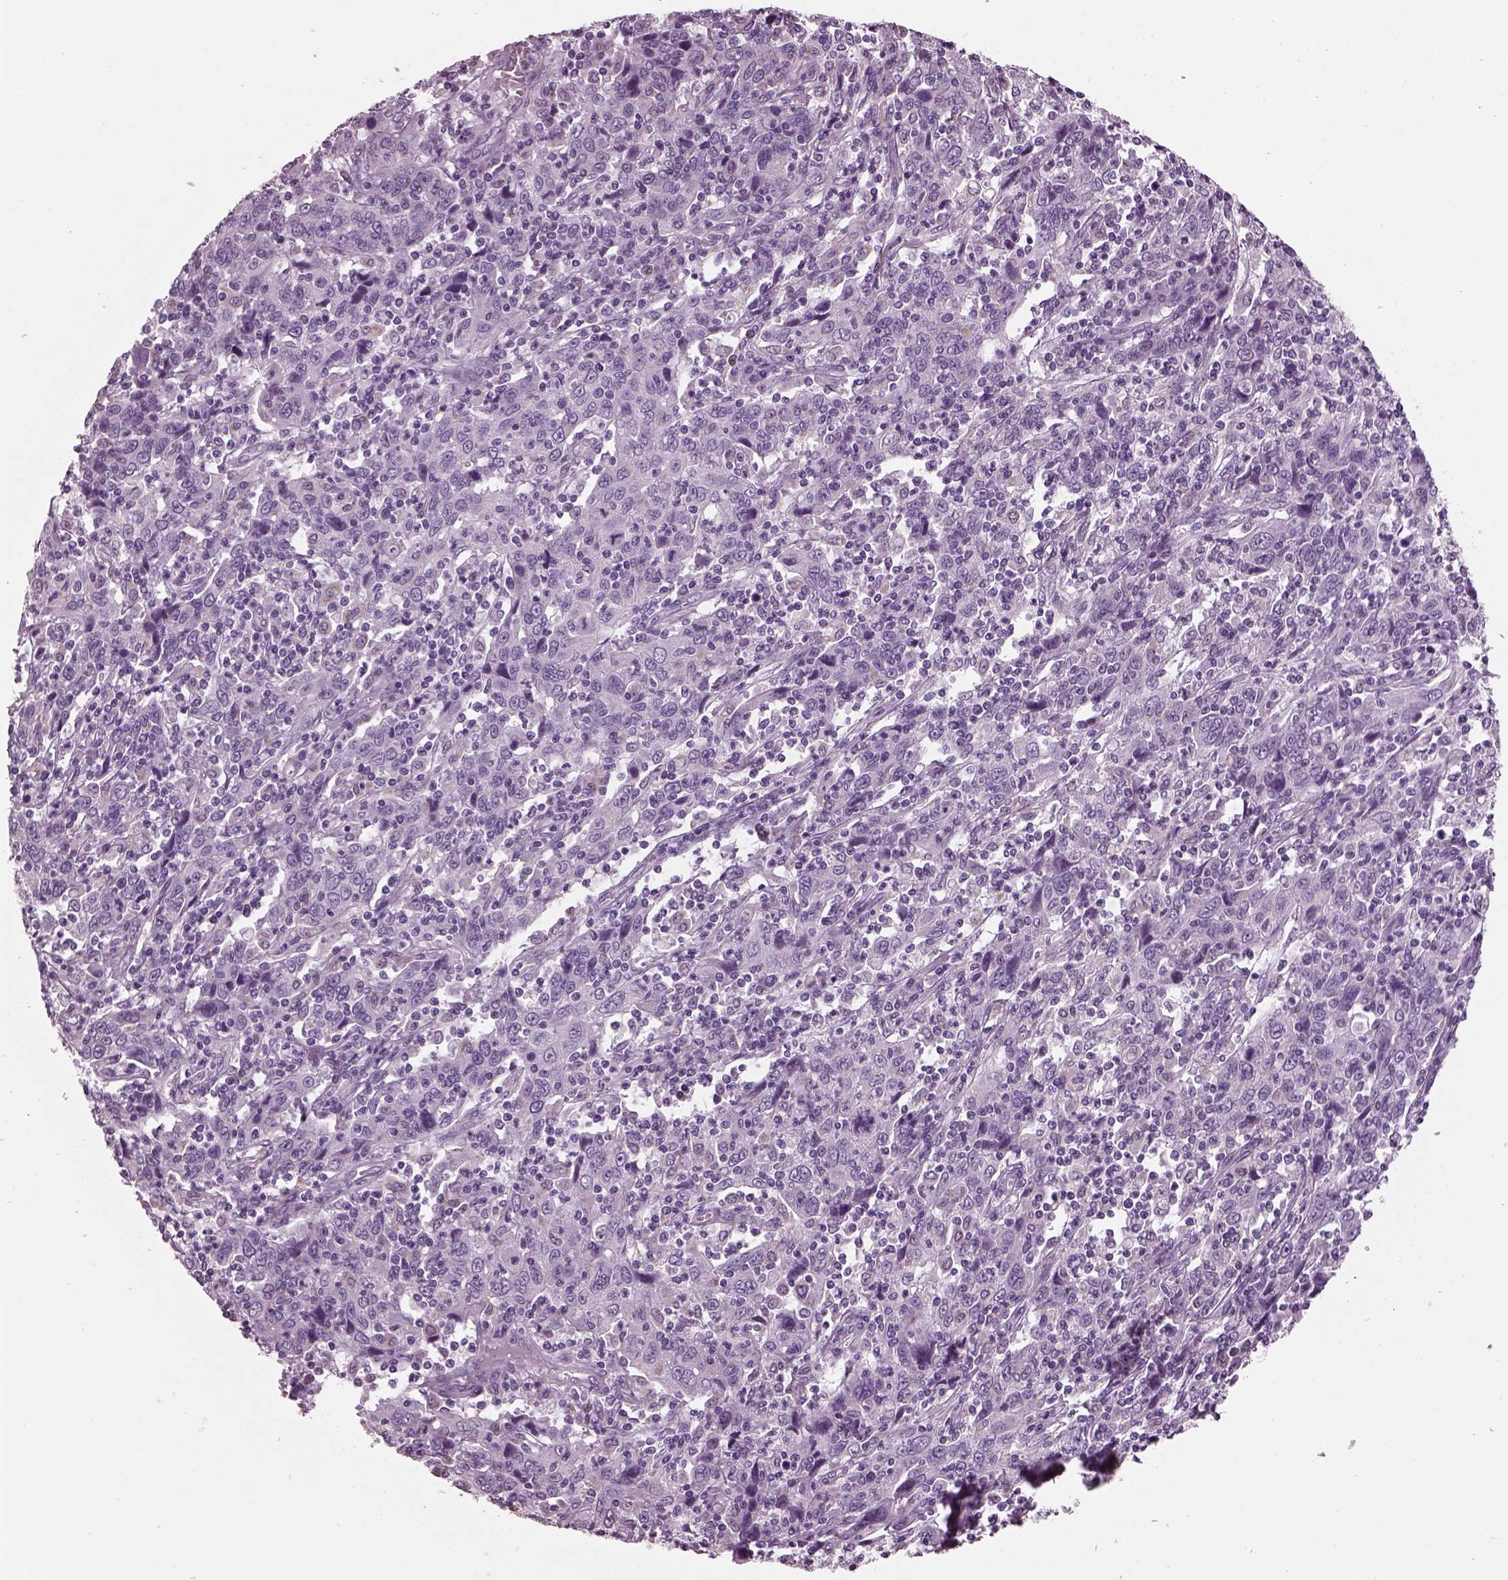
{"staining": {"intensity": "negative", "quantity": "none", "location": "none"}, "tissue": "cervical cancer", "cell_type": "Tumor cells", "image_type": "cancer", "snomed": [{"axis": "morphology", "description": "Squamous cell carcinoma, NOS"}, {"axis": "topography", "description": "Cervix"}], "caption": "This image is of squamous cell carcinoma (cervical) stained with immunohistochemistry (IHC) to label a protein in brown with the nuclei are counter-stained blue. There is no expression in tumor cells.", "gene": "PRR9", "patient": {"sex": "female", "age": 46}}